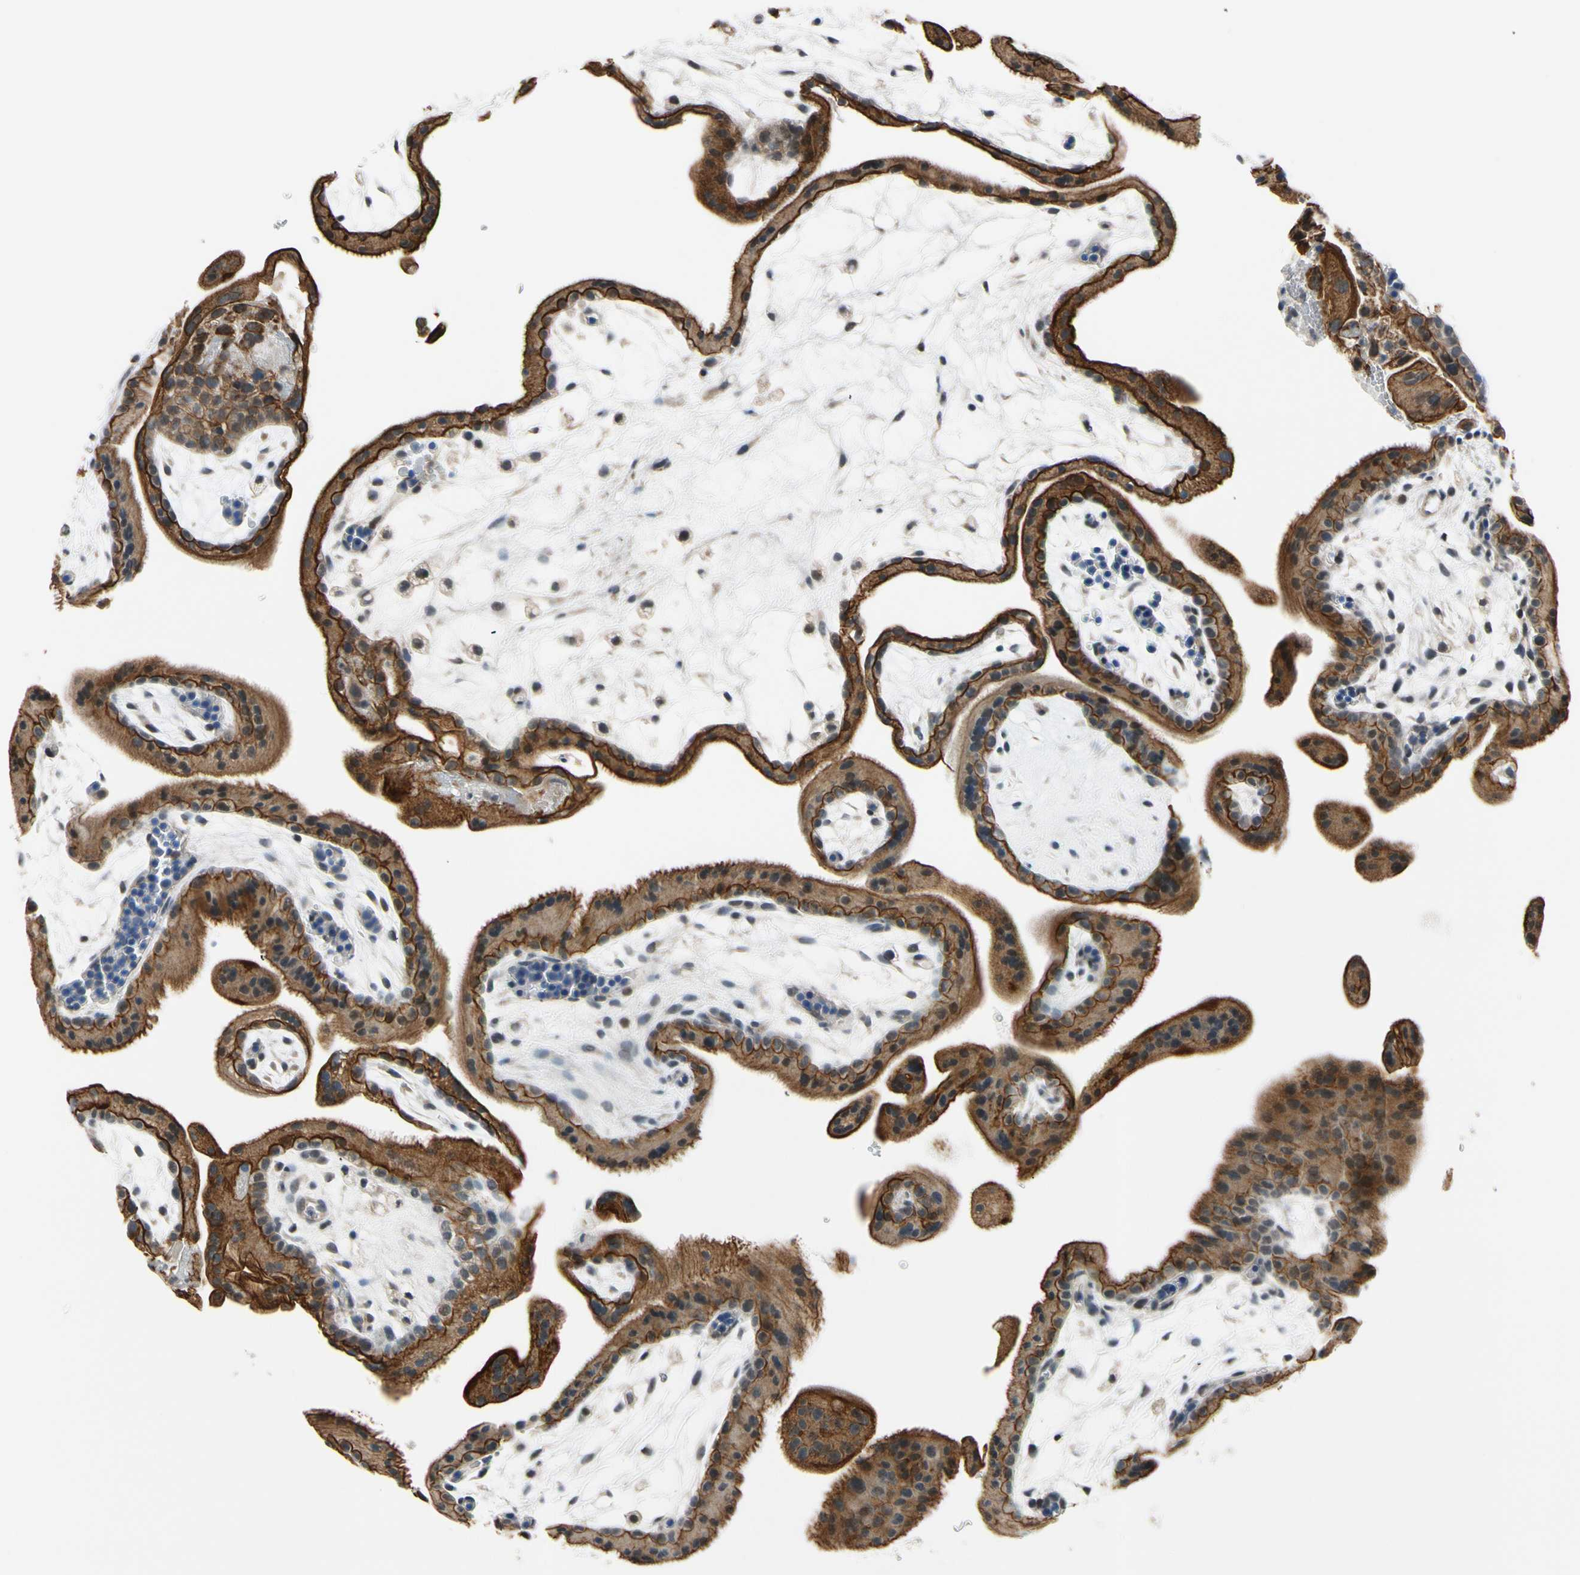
{"staining": {"intensity": "strong", "quantity": ">75%", "location": "cytoplasmic/membranous"}, "tissue": "placenta", "cell_type": "Trophoblastic cells", "image_type": "normal", "snomed": [{"axis": "morphology", "description": "Normal tissue, NOS"}, {"axis": "topography", "description": "Placenta"}], "caption": "Strong cytoplasmic/membranous staining is appreciated in approximately >75% of trophoblastic cells in normal placenta. The staining is performed using DAB brown chromogen to label protein expression. The nuclei are counter-stained blue using hematoxylin.", "gene": "TAF12", "patient": {"sex": "female", "age": 19}}